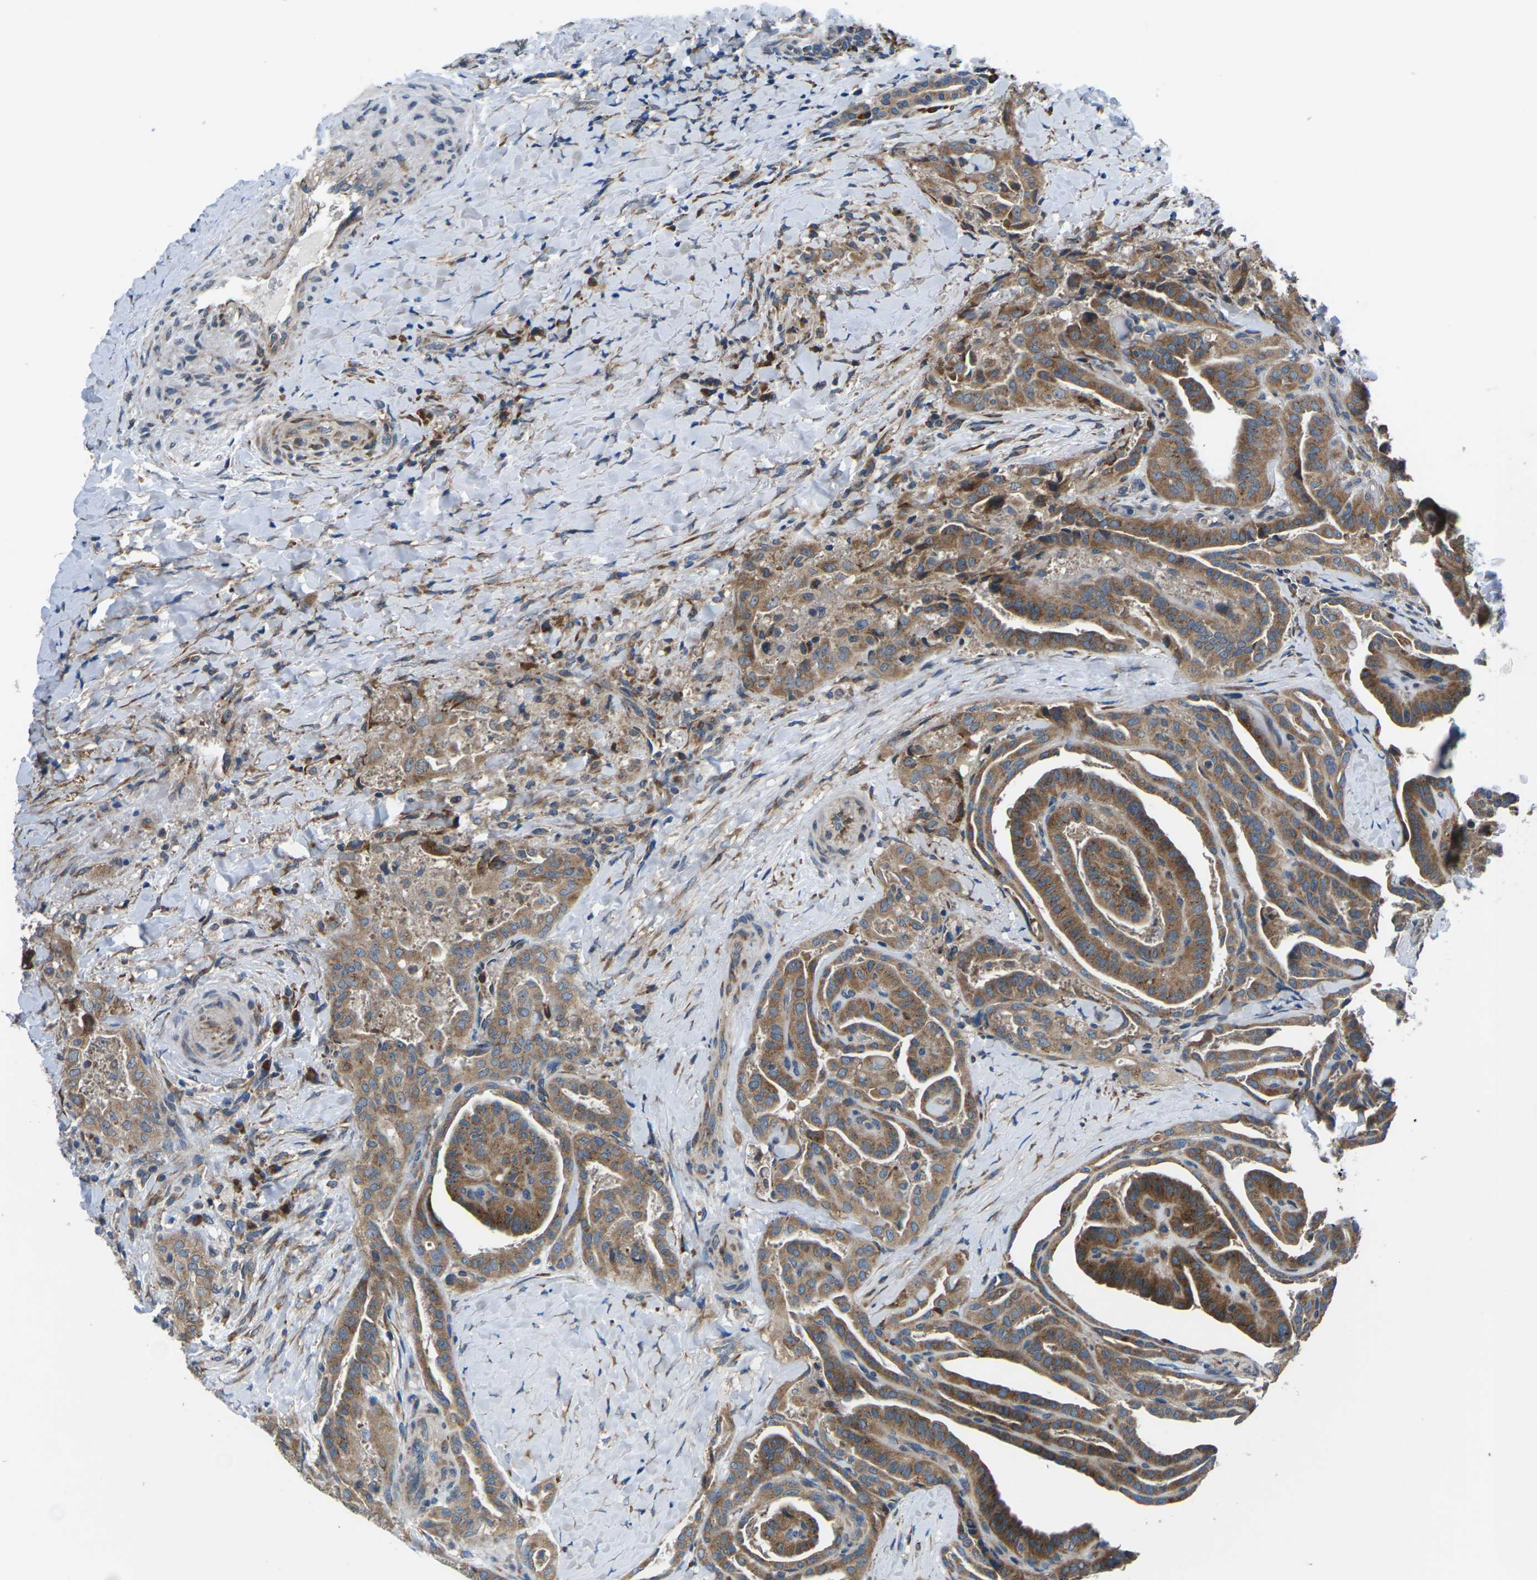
{"staining": {"intensity": "moderate", "quantity": ">75%", "location": "cytoplasmic/membranous"}, "tissue": "thyroid cancer", "cell_type": "Tumor cells", "image_type": "cancer", "snomed": [{"axis": "morphology", "description": "Papillary adenocarcinoma, NOS"}, {"axis": "topography", "description": "Thyroid gland"}], "caption": "Brown immunohistochemical staining in thyroid papillary adenocarcinoma shows moderate cytoplasmic/membranous expression in about >75% of tumor cells.", "gene": "GABRP", "patient": {"sex": "male", "age": 77}}